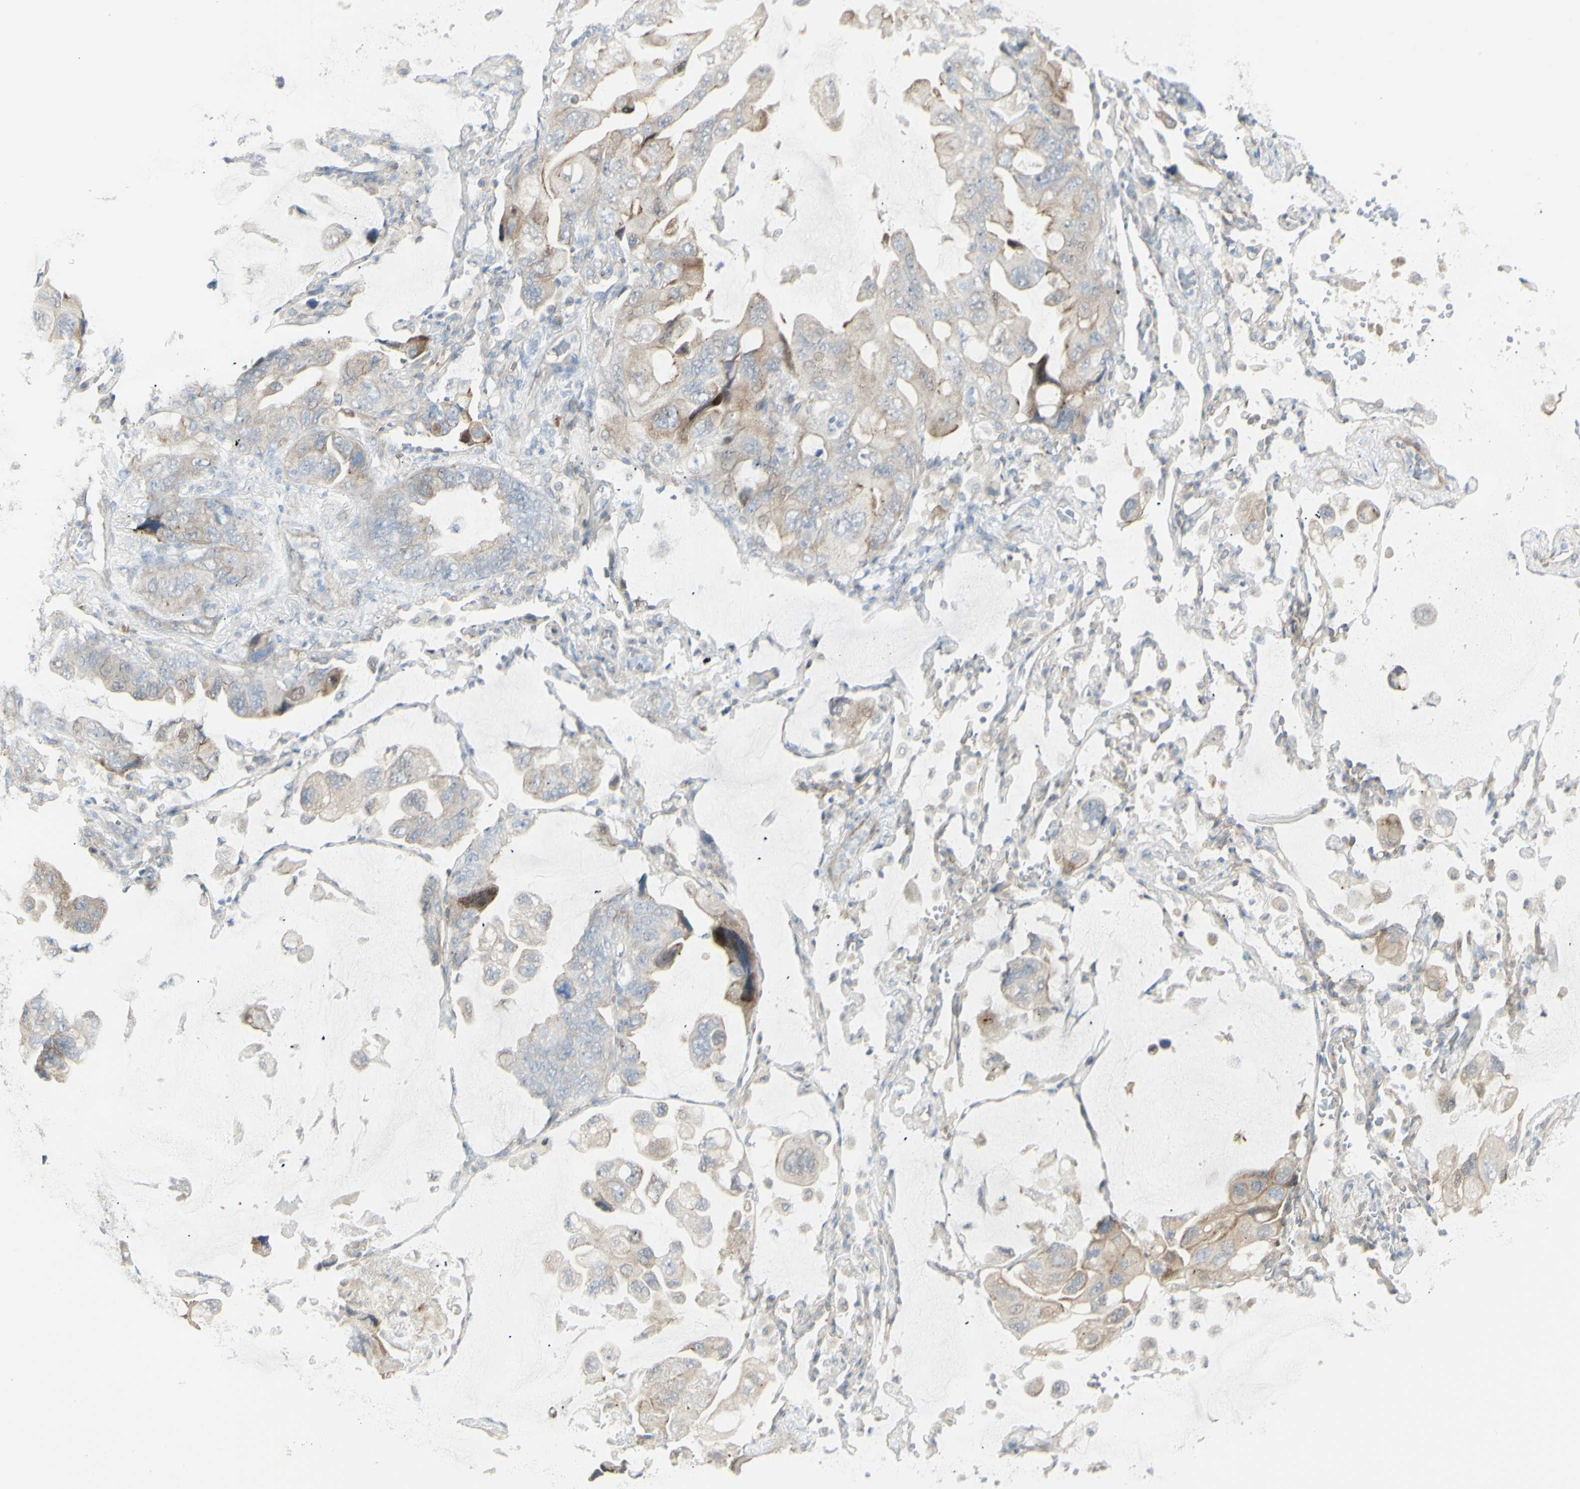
{"staining": {"intensity": "weak", "quantity": ">75%", "location": "cytoplasmic/membranous"}, "tissue": "lung cancer", "cell_type": "Tumor cells", "image_type": "cancer", "snomed": [{"axis": "morphology", "description": "Squamous cell carcinoma, NOS"}, {"axis": "topography", "description": "Lung"}], "caption": "Weak cytoplasmic/membranous expression for a protein is present in approximately >75% of tumor cells of lung cancer (squamous cell carcinoma) using immunohistochemistry.", "gene": "NDST4", "patient": {"sex": "female", "age": 73}}